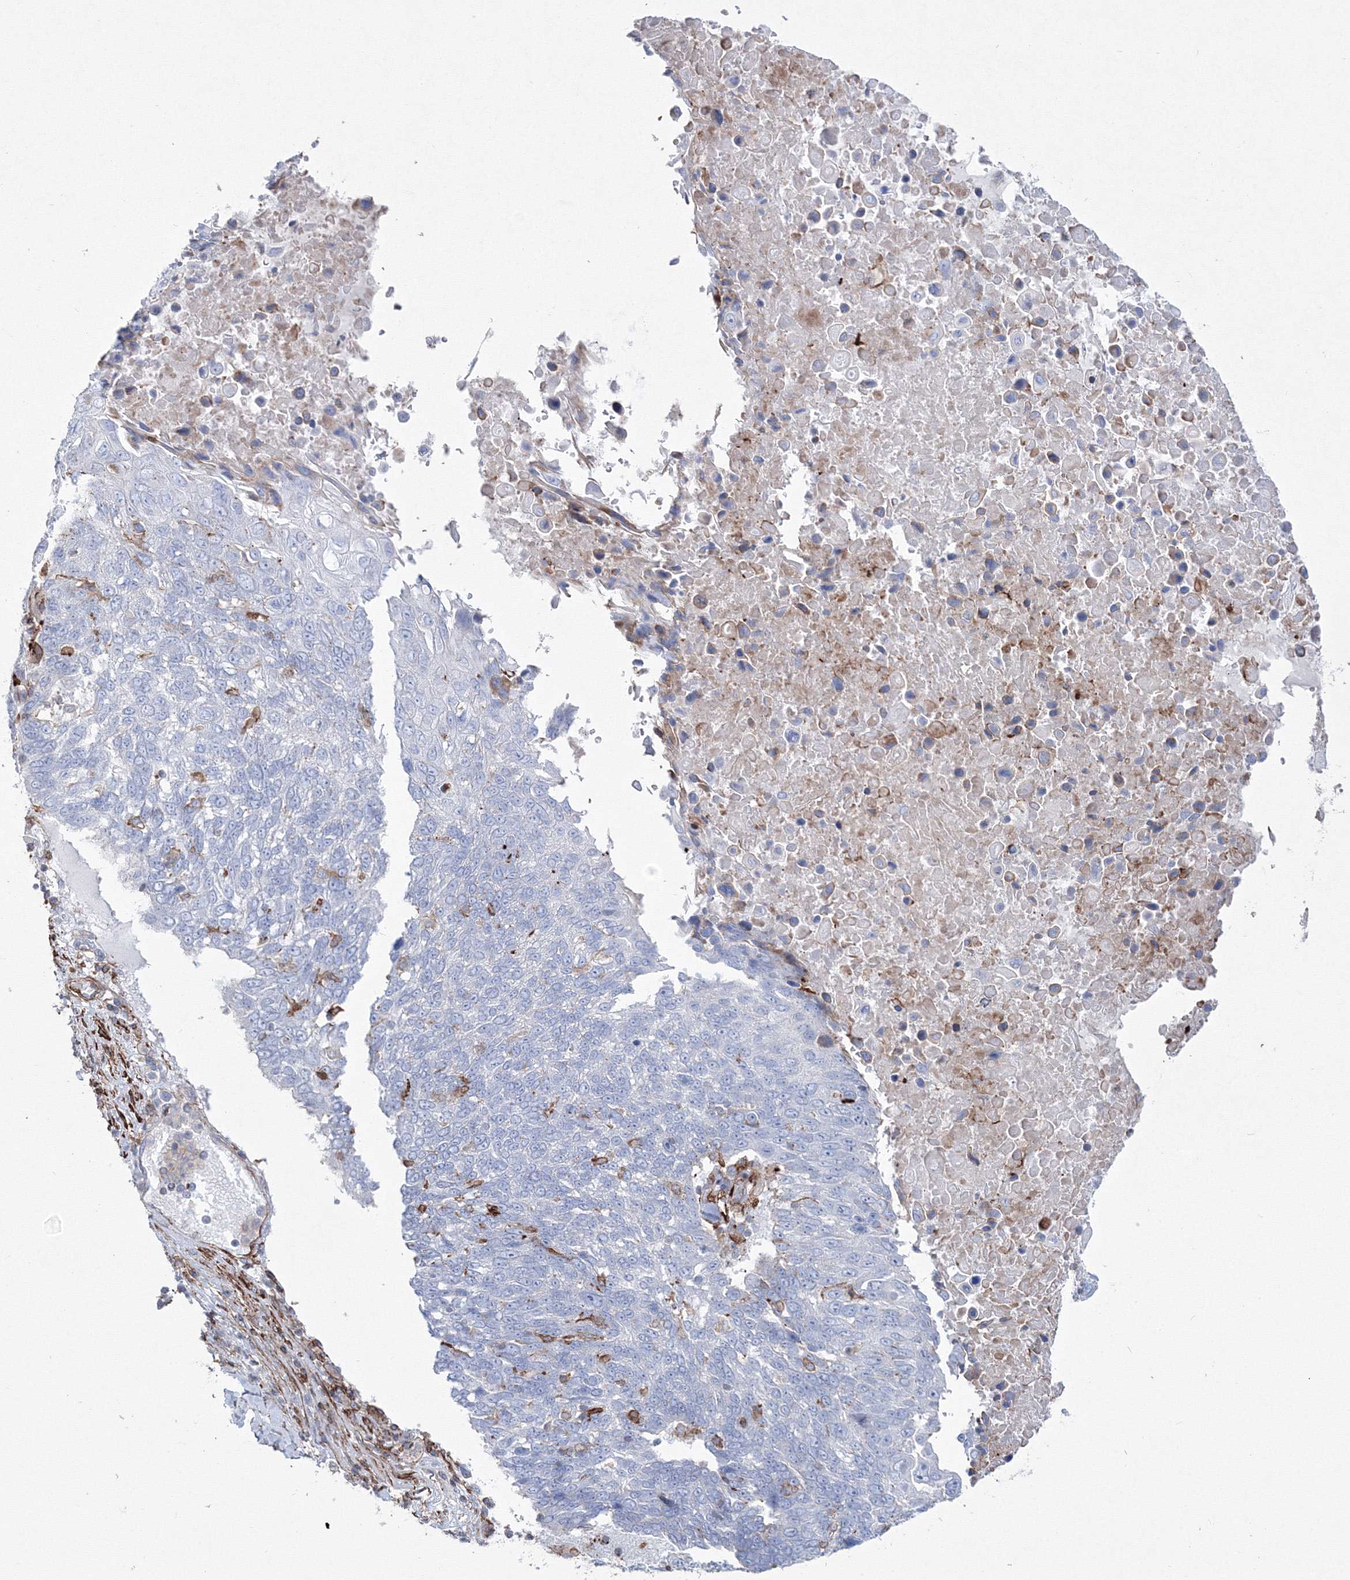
{"staining": {"intensity": "negative", "quantity": "none", "location": "none"}, "tissue": "lung cancer", "cell_type": "Tumor cells", "image_type": "cancer", "snomed": [{"axis": "morphology", "description": "Squamous cell carcinoma, NOS"}, {"axis": "topography", "description": "Lung"}], "caption": "An IHC image of lung squamous cell carcinoma is shown. There is no staining in tumor cells of lung squamous cell carcinoma. (Stains: DAB immunohistochemistry with hematoxylin counter stain, Microscopy: brightfield microscopy at high magnification).", "gene": "GPR82", "patient": {"sex": "male", "age": 66}}